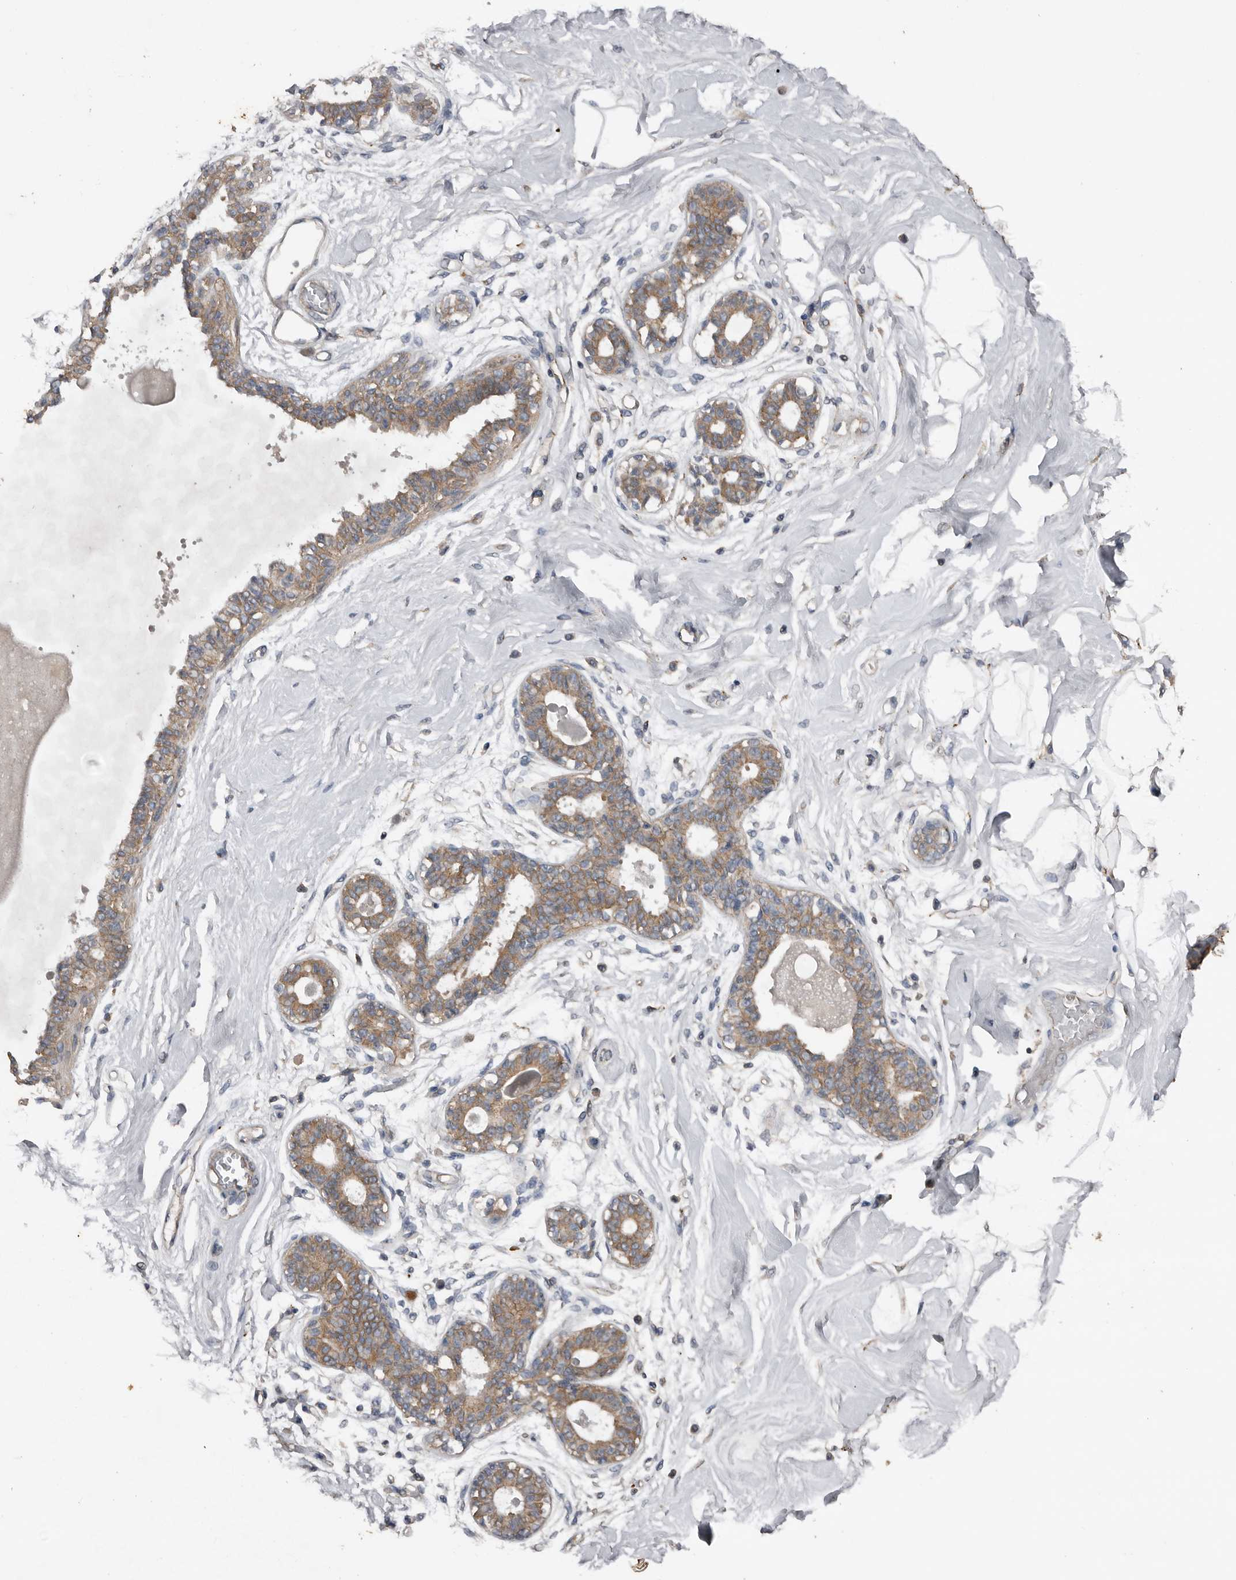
{"staining": {"intensity": "negative", "quantity": "none", "location": "none"}, "tissue": "breast", "cell_type": "Adipocytes", "image_type": "normal", "snomed": [{"axis": "morphology", "description": "Normal tissue, NOS"}, {"axis": "topography", "description": "Breast"}], "caption": "There is no significant staining in adipocytes of breast. (Immunohistochemistry (ihc), brightfield microscopy, high magnification).", "gene": "HYAL4", "patient": {"sex": "female", "age": 45}}